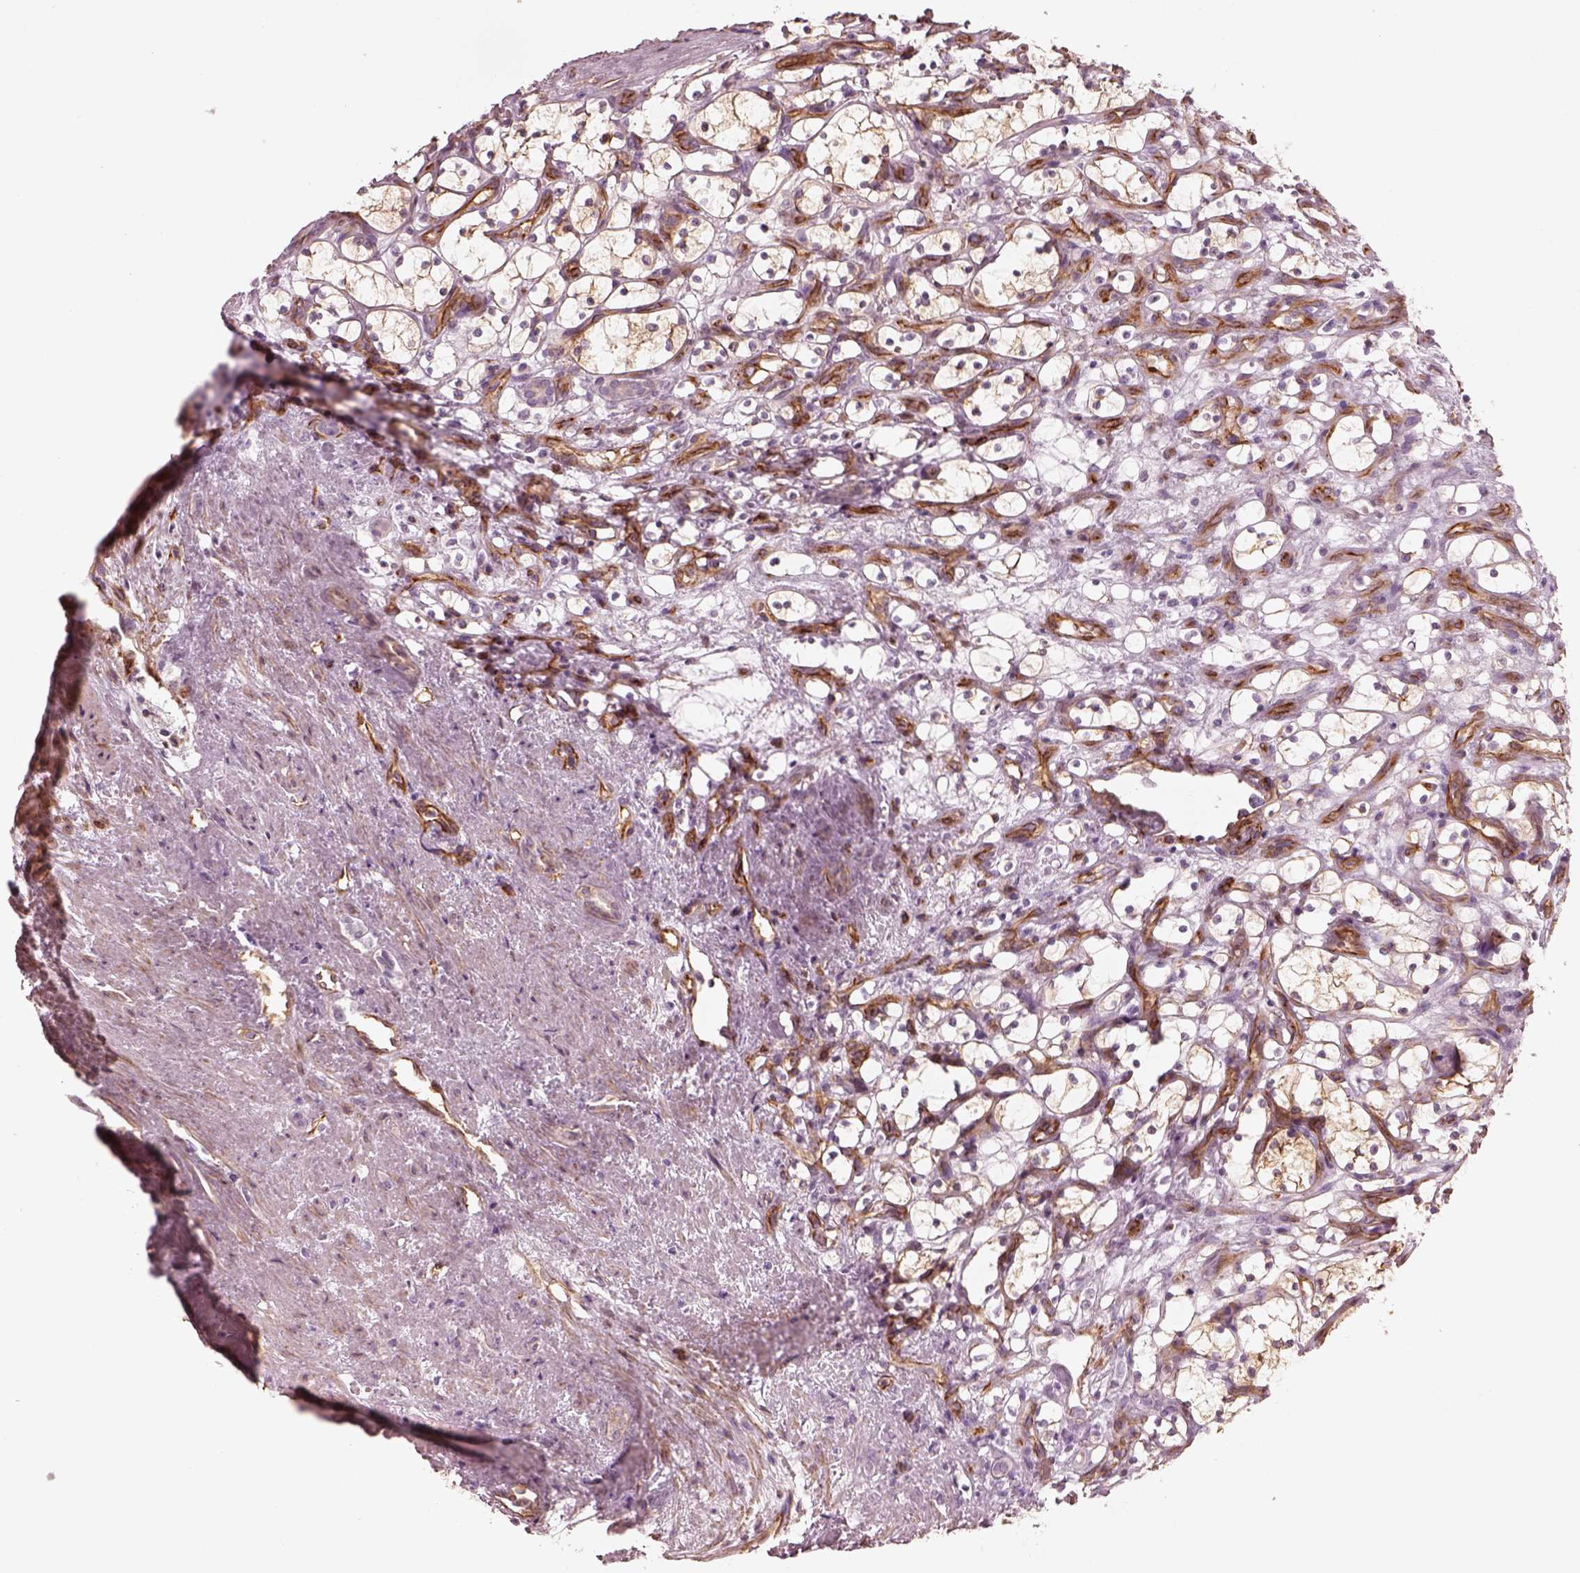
{"staining": {"intensity": "moderate", "quantity": ">75%", "location": "cytoplasmic/membranous"}, "tissue": "renal cancer", "cell_type": "Tumor cells", "image_type": "cancer", "snomed": [{"axis": "morphology", "description": "Adenocarcinoma, NOS"}, {"axis": "topography", "description": "Kidney"}], "caption": "This micrograph demonstrates adenocarcinoma (renal) stained with immunohistochemistry (IHC) to label a protein in brown. The cytoplasmic/membranous of tumor cells show moderate positivity for the protein. Nuclei are counter-stained blue.", "gene": "CRYM", "patient": {"sex": "female", "age": 69}}